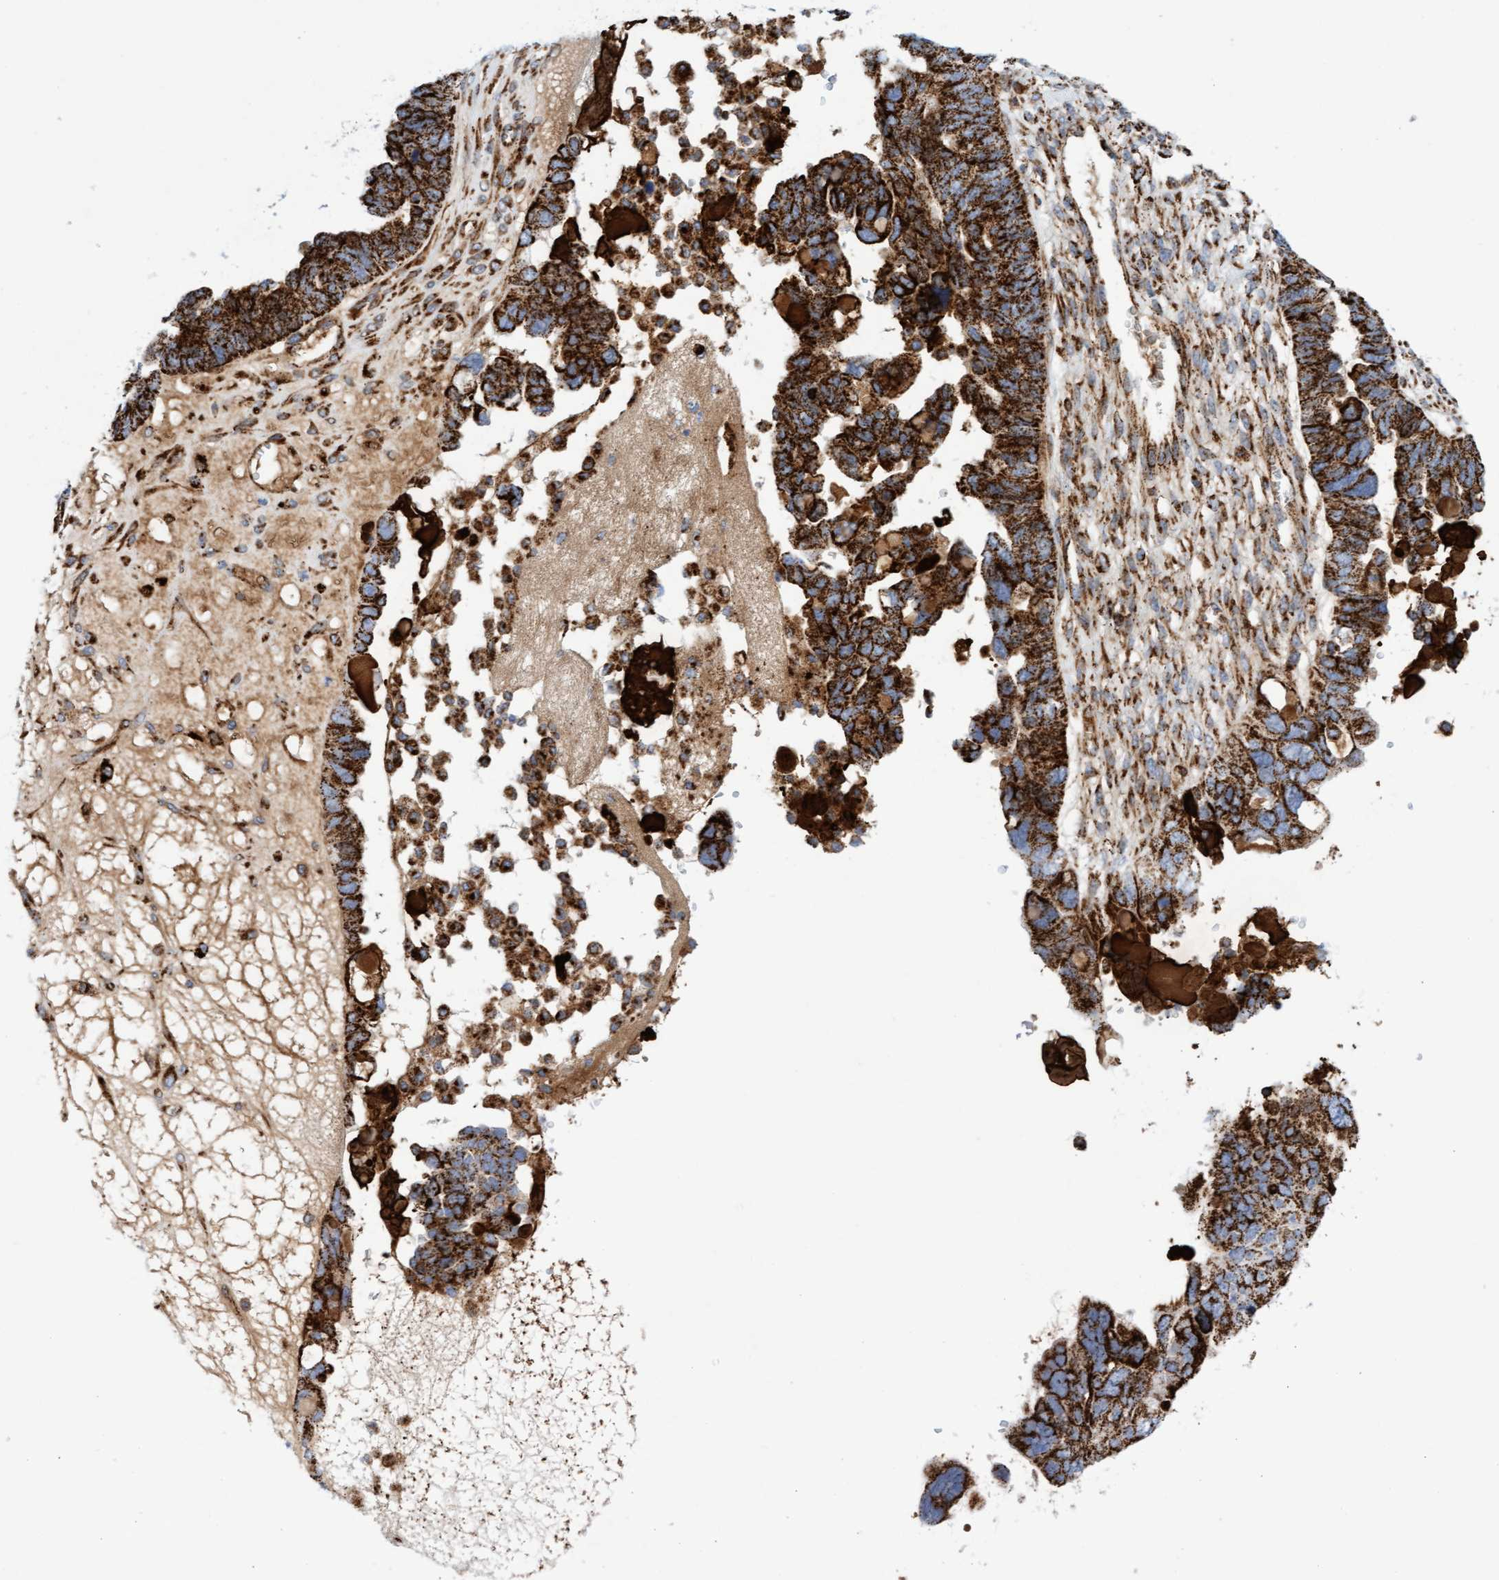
{"staining": {"intensity": "strong", "quantity": ">75%", "location": "cytoplasmic/membranous"}, "tissue": "ovarian cancer", "cell_type": "Tumor cells", "image_type": "cancer", "snomed": [{"axis": "morphology", "description": "Cystadenocarcinoma, serous, NOS"}, {"axis": "topography", "description": "Ovary"}], "caption": "An IHC micrograph of neoplastic tissue is shown. Protein staining in brown shows strong cytoplasmic/membranous positivity in ovarian cancer (serous cystadenocarcinoma) within tumor cells.", "gene": "GGTA1", "patient": {"sex": "female", "age": 79}}